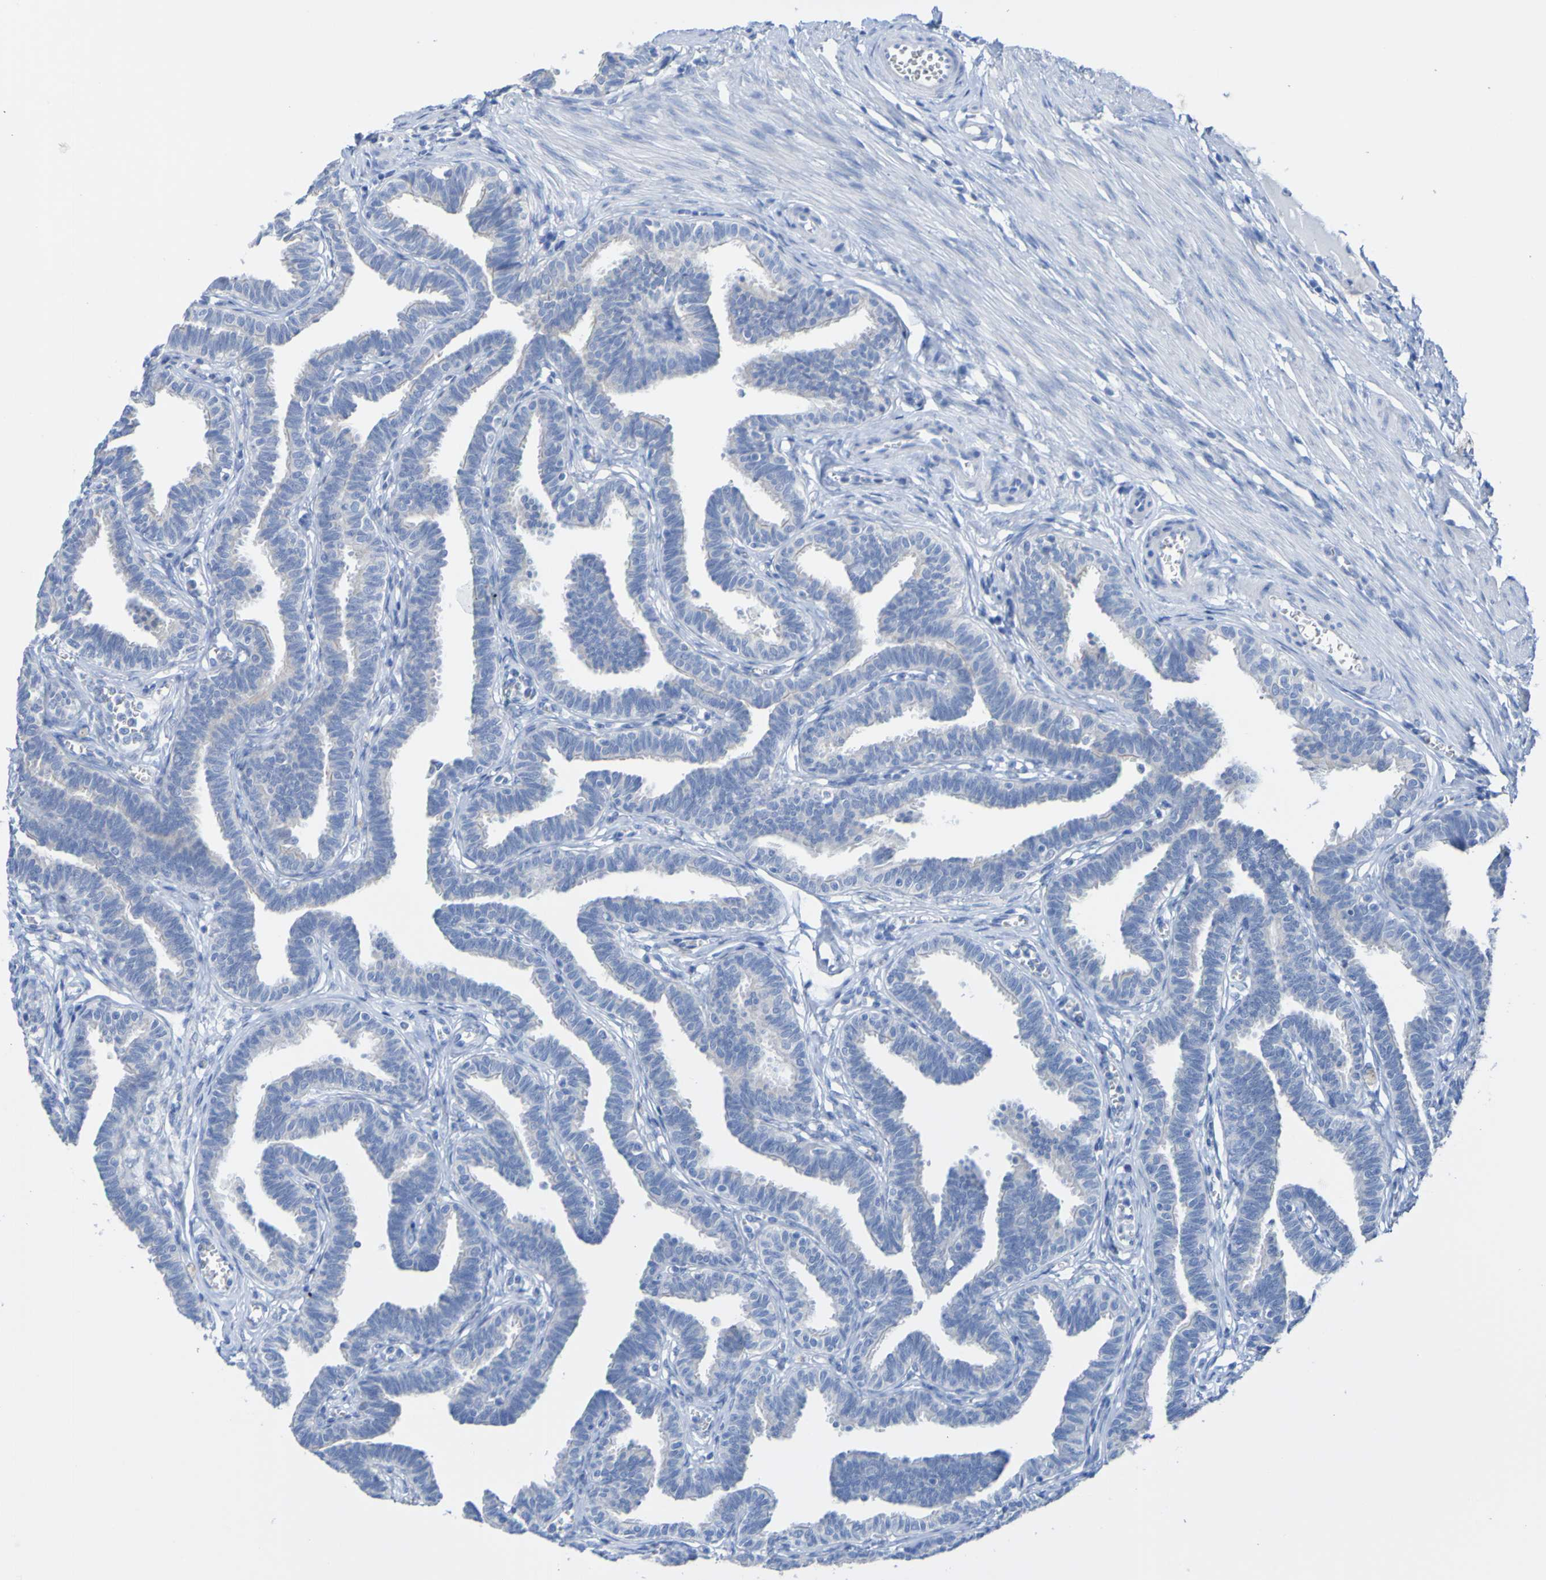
{"staining": {"intensity": "negative", "quantity": "none", "location": "none"}, "tissue": "fallopian tube", "cell_type": "Glandular cells", "image_type": "normal", "snomed": [{"axis": "morphology", "description": "Normal tissue, NOS"}, {"axis": "topography", "description": "Fallopian tube"}, {"axis": "topography", "description": "Ovary"}], "caption": "IHC image of benign fallopian tube: human fallopian tube stained with DAB reveals no significant protein positivity in glandular cells. Nuclei are stained in blue.", "gene": "ACMSD", "patient": {"sex": "female", "age": 23}}